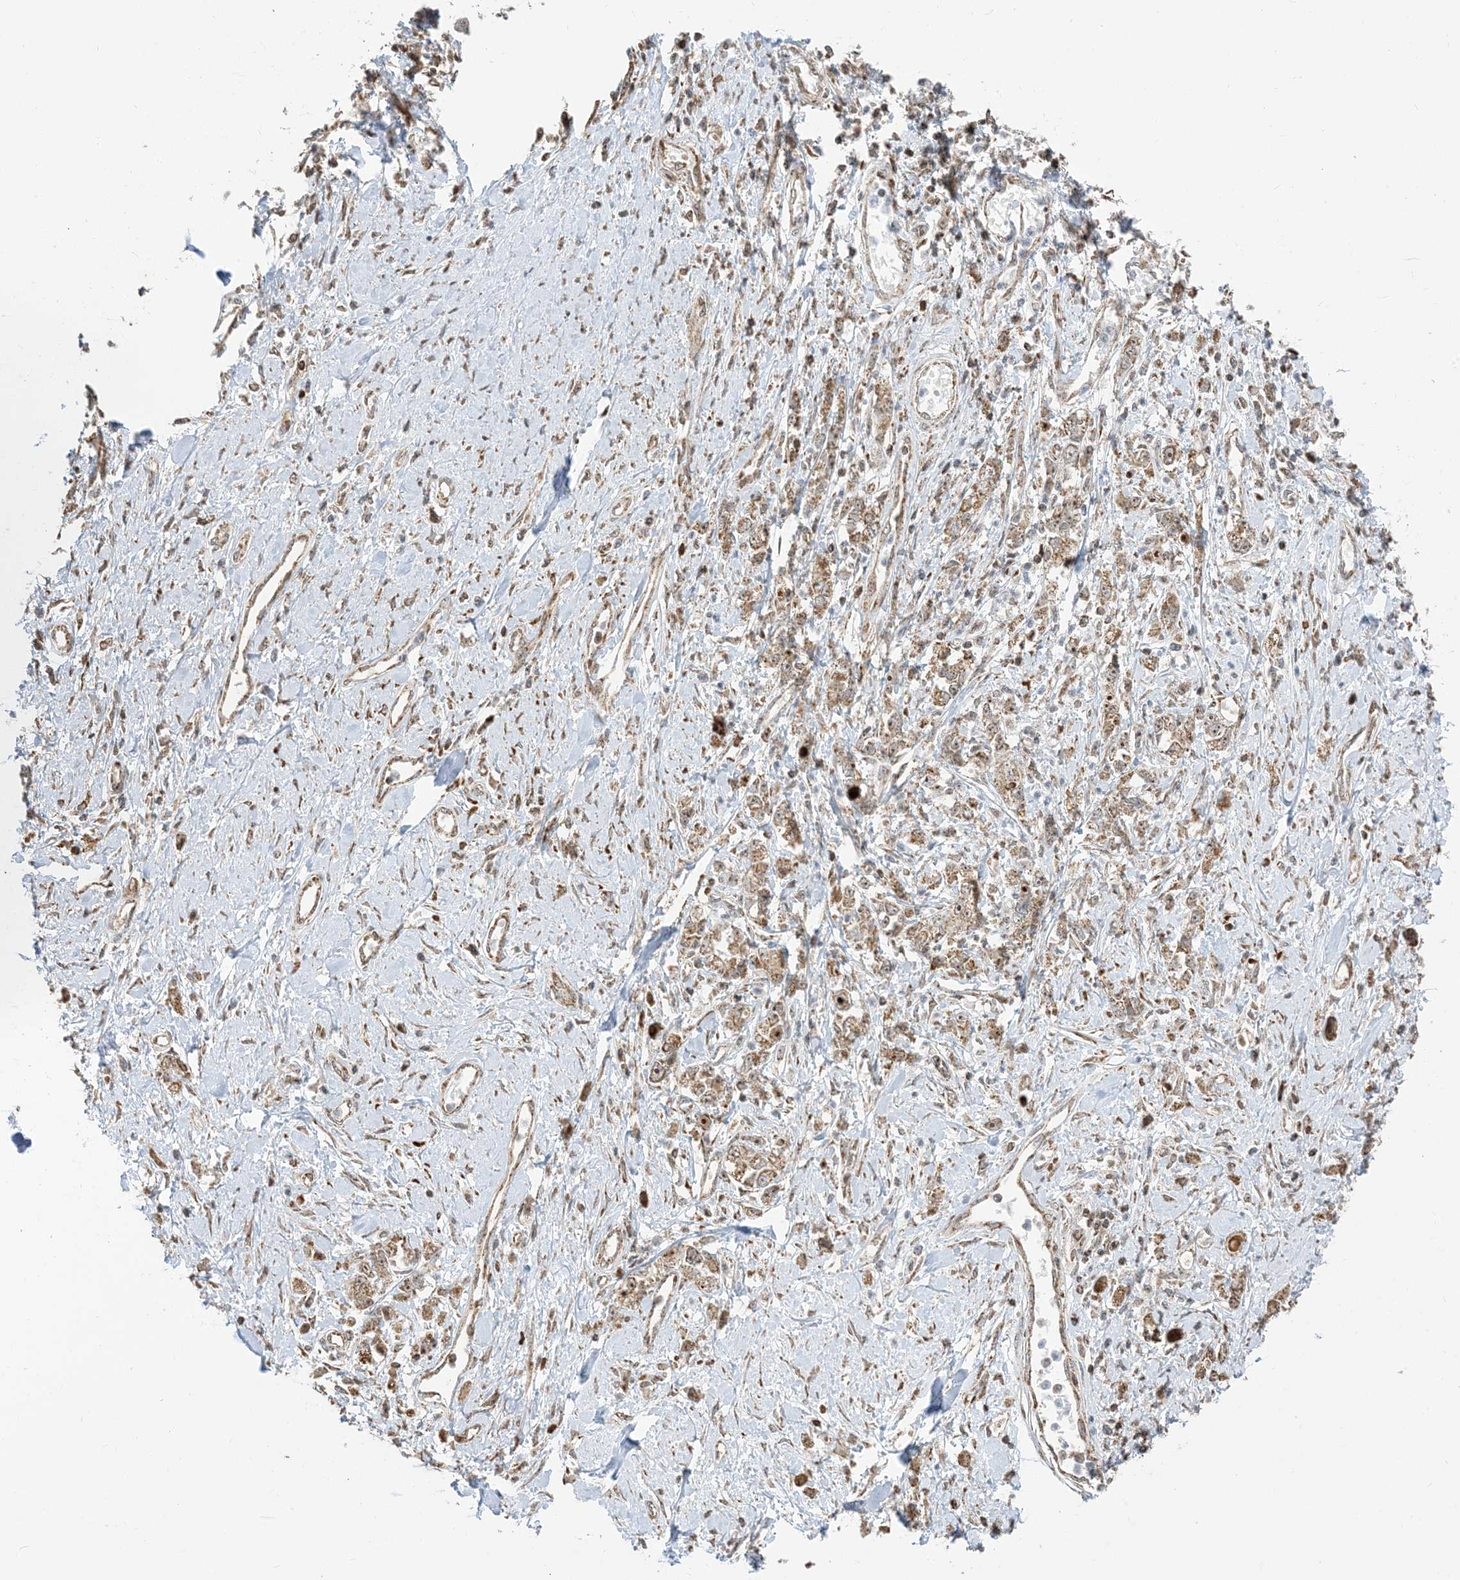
{"staining": {"intensity": "moderate", "quantity": ">75%", "location": "cytoplasmic/membranous,nuclear"}, "tissue": "stomach cancer", "cell_type": "Tumor cells", "image_type": "cancer", "snomed": [{"axis": "morphology", "description": "Adenocarcinoma, NOS"}, {"axis": "topography", "description": "Stomach"}], "caption": "Immunohistochemical staining of stomach cancer (adenocarcinoma) exhibits medium levels of moderate cytoplasmic/membranous and nuclear protein positivity in approximately >75% of tumor cells. (IHC, brightfield microscopy, high magnification).", "gene": "MAPKBP1", "patient": {"sex": "female", "age": 76}}